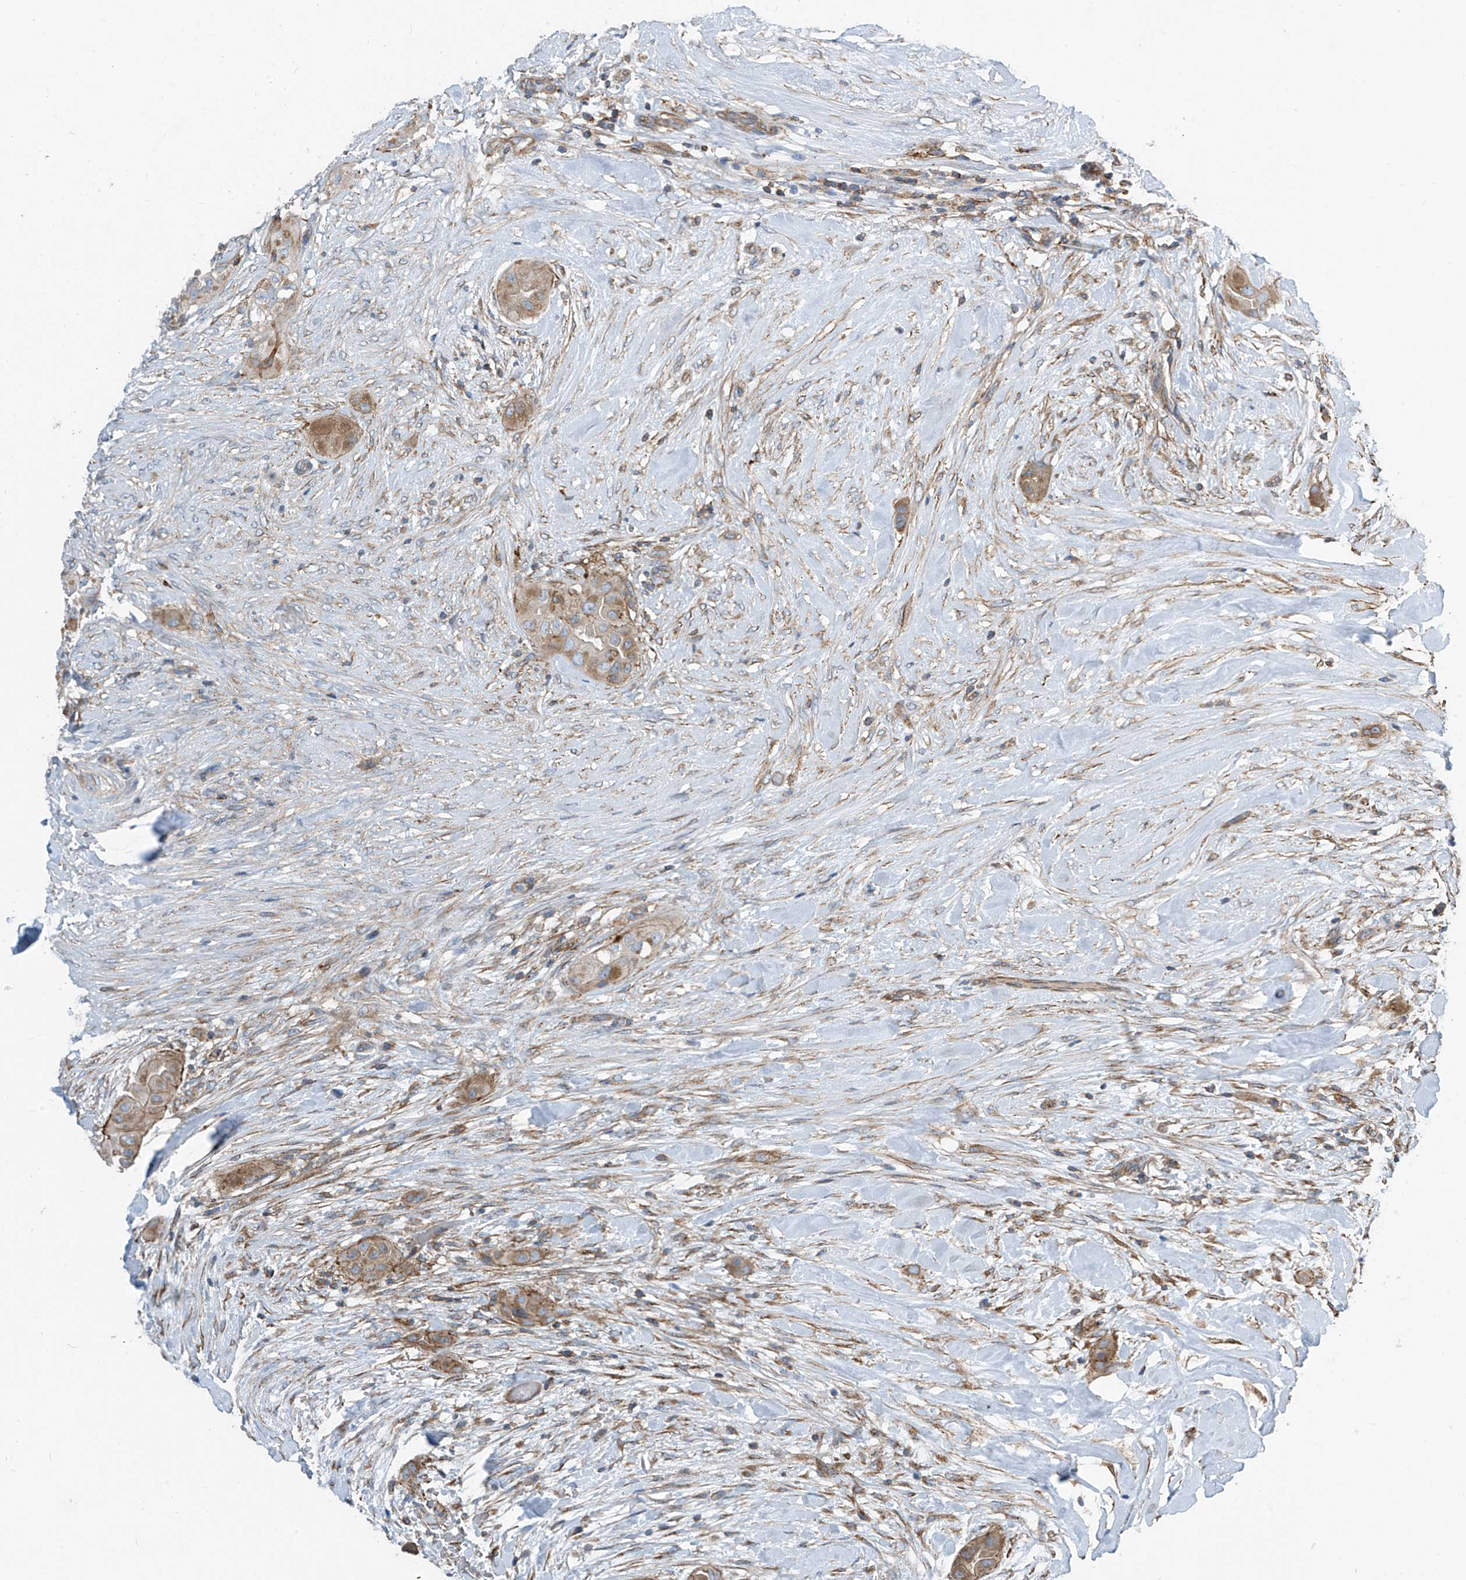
{"staining": {"intensity": "moderate", "quantity": ">75%", "location": "cytoplasmic/membranous"}, "tissue": "thyroid cancer", "cell_type": "Tumor cells", "image_type": "cancer", "snomed": [{"axis": "morphology", "description": "Papillary adenocarcinoma, NOS"}, {"axis": "topography", "description": "Thyroid gland"}], "caption": "Thyroid cancer stained with IHC reveals moderate cytoplasmic/membranous expression in approximately >75% of tumor cells.", "gene": "SLC1A5", "patient": {"sex": "female", "age": 59}}